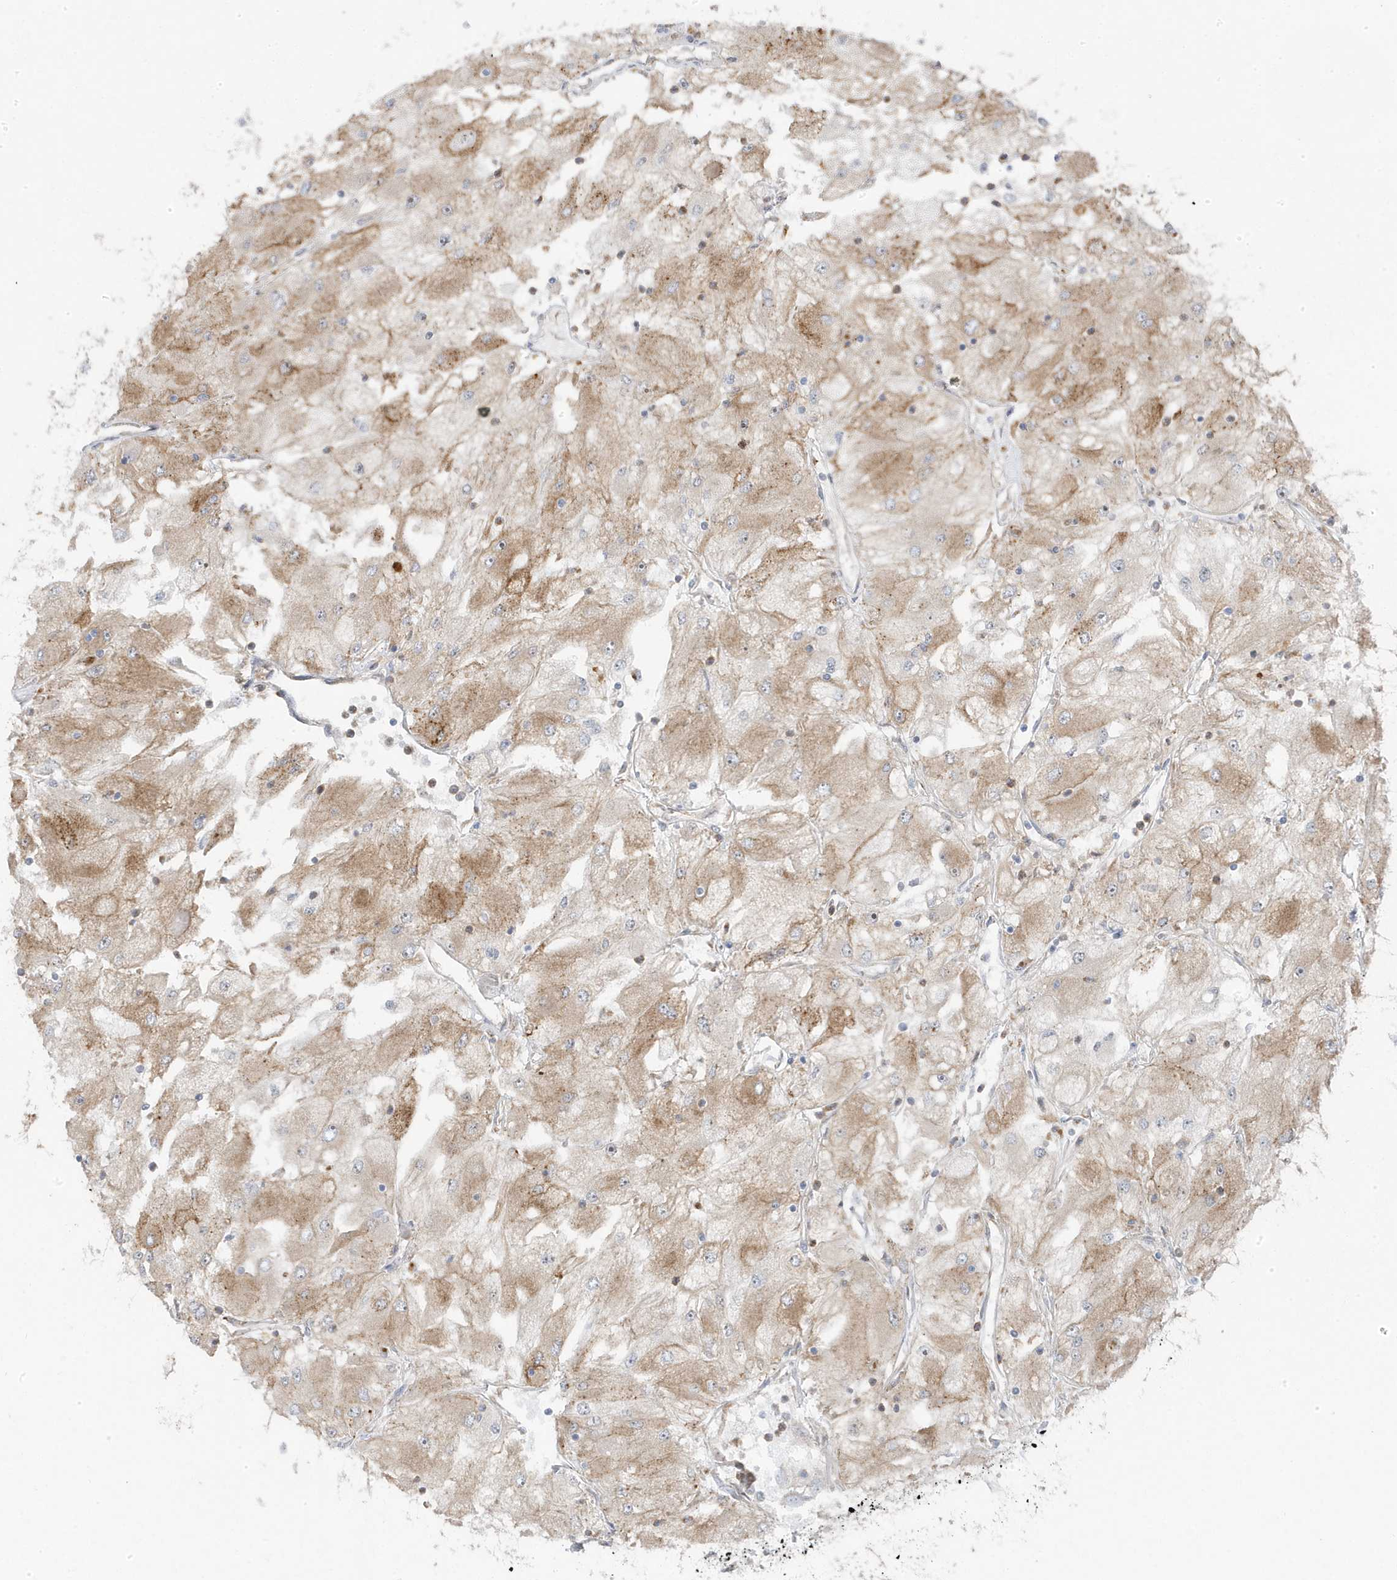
{"staining": {"intensity": "moderate", "quantity": "25%-75%", "location": "cytoplasmic/membranous"}, "tissue": "renal cancer", "cell_type": "Tumor cells", "image_type": "cancer", "snomed": [{"axis": "morphology", "description": "Adenocarcinoma, NOS"}, {"axis": "topography", "description": "Kidney"}], "caption": "Immunohistochemistry (DAB) staining of human renal adenocarcinoma shows moderate cytoplasmic/membranous protein expression in approximately 25%-75% of tumor cells. (Stains: DAB in brown, nuclei in blue, Microscopy: brightfield microscopy at high magnification).", "gene": "ZNF654", "patient": {"sex": "male", "age": 80}}